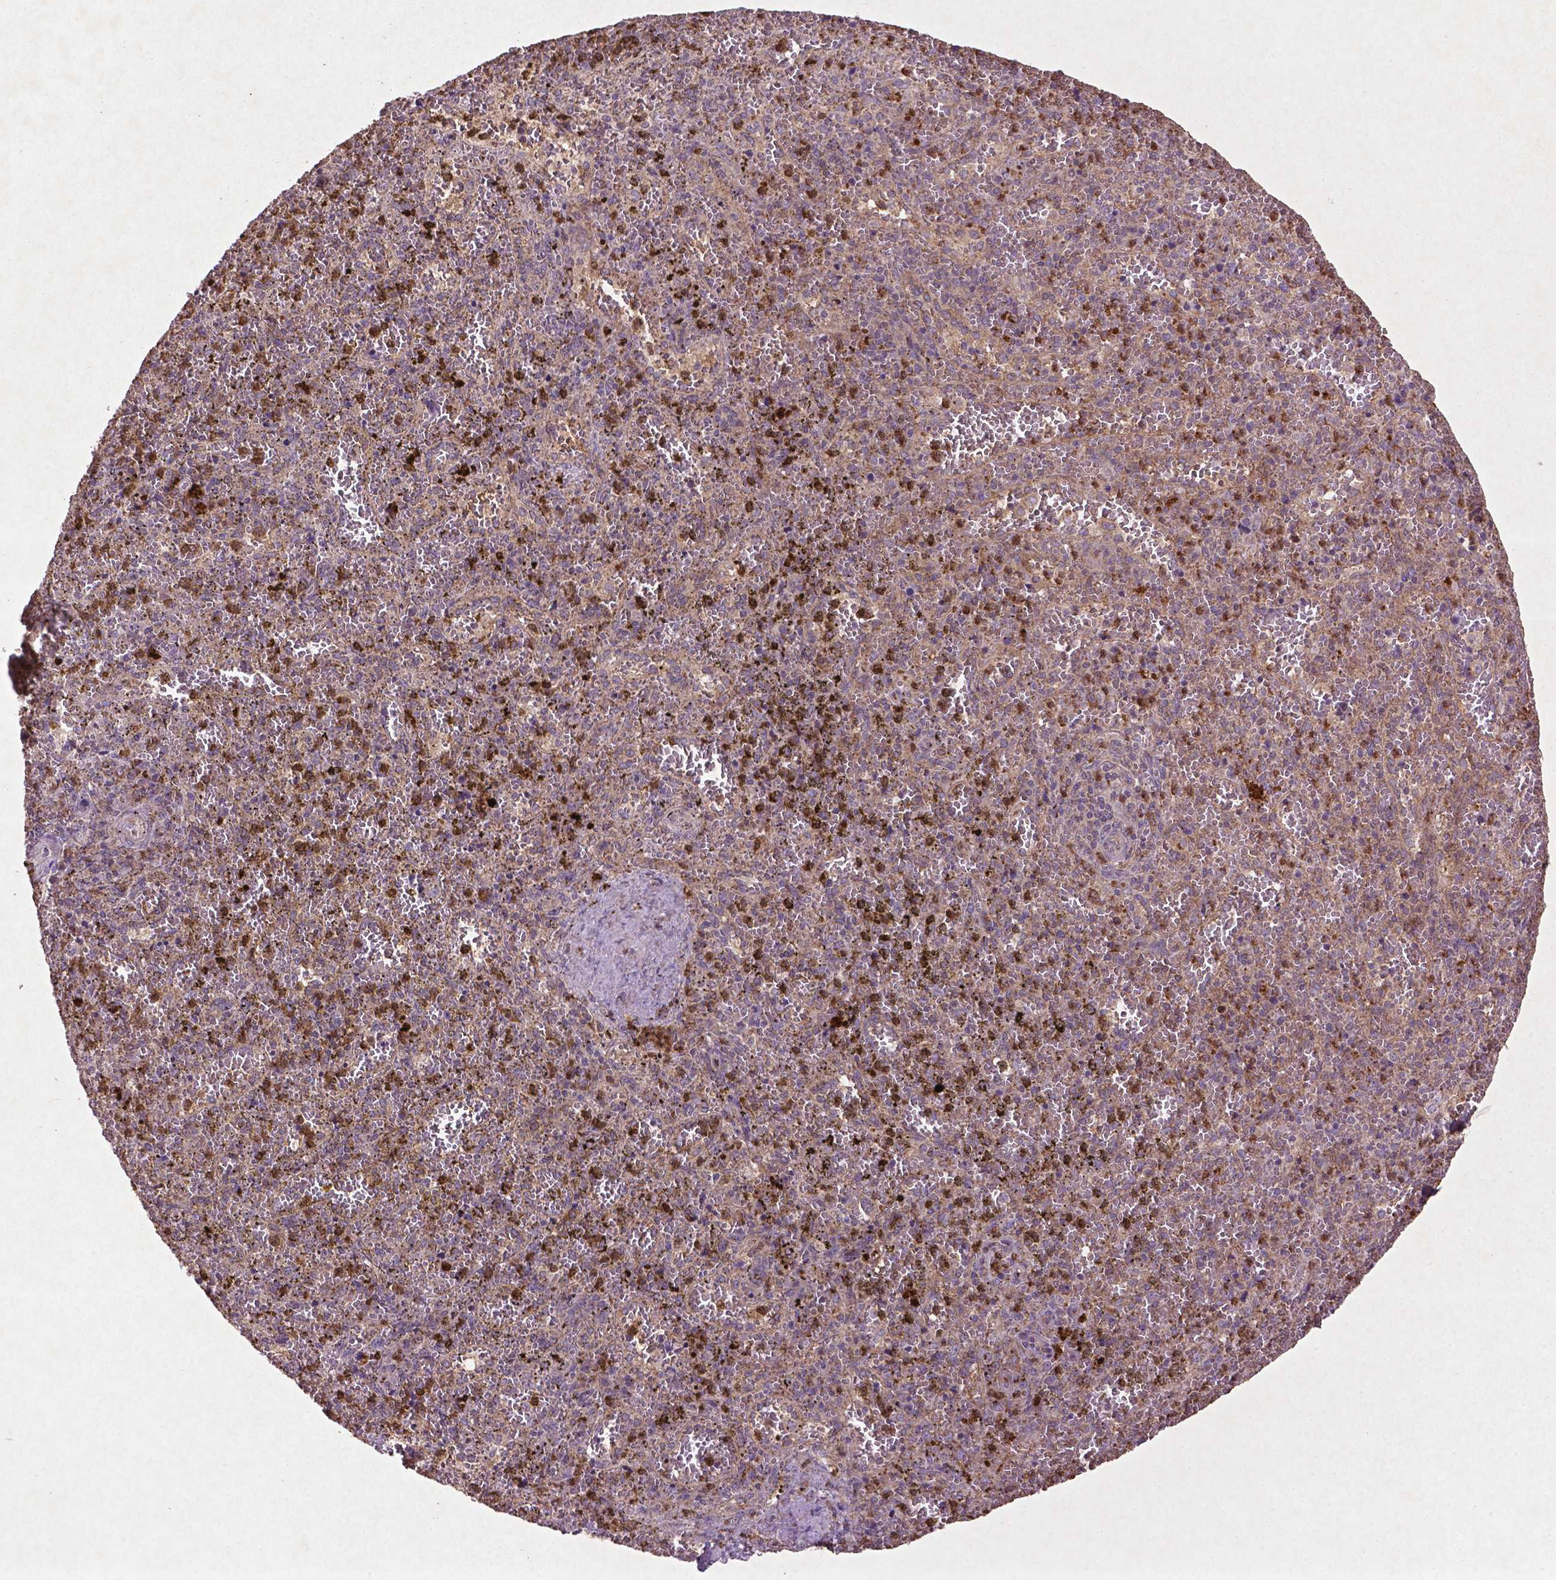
{"staining": {"intensity": "strong", "quantity": "<25%", "location": "cytoplasmic/membranous"}, "tissue": "spleen", "cell_type": "Cells in red pulp", "image_type": "normal", "snomed": [{"axis": "morphology", "description": "Normal tissue, NOS"}, {"axis": "topography", "description": "Spleen"}], "caption": "Immunohistochemistry micrograph of unremarkable spleen: spleen stained using IHC shows medium levels of strong protein expression localized specifically in the cytoplasmic/membranous of cells in red pulp, appearing as a cytoplasmic/membranous brown color.", "gene": "MTOR", "patient": {"sex": "female", "age": 50}}